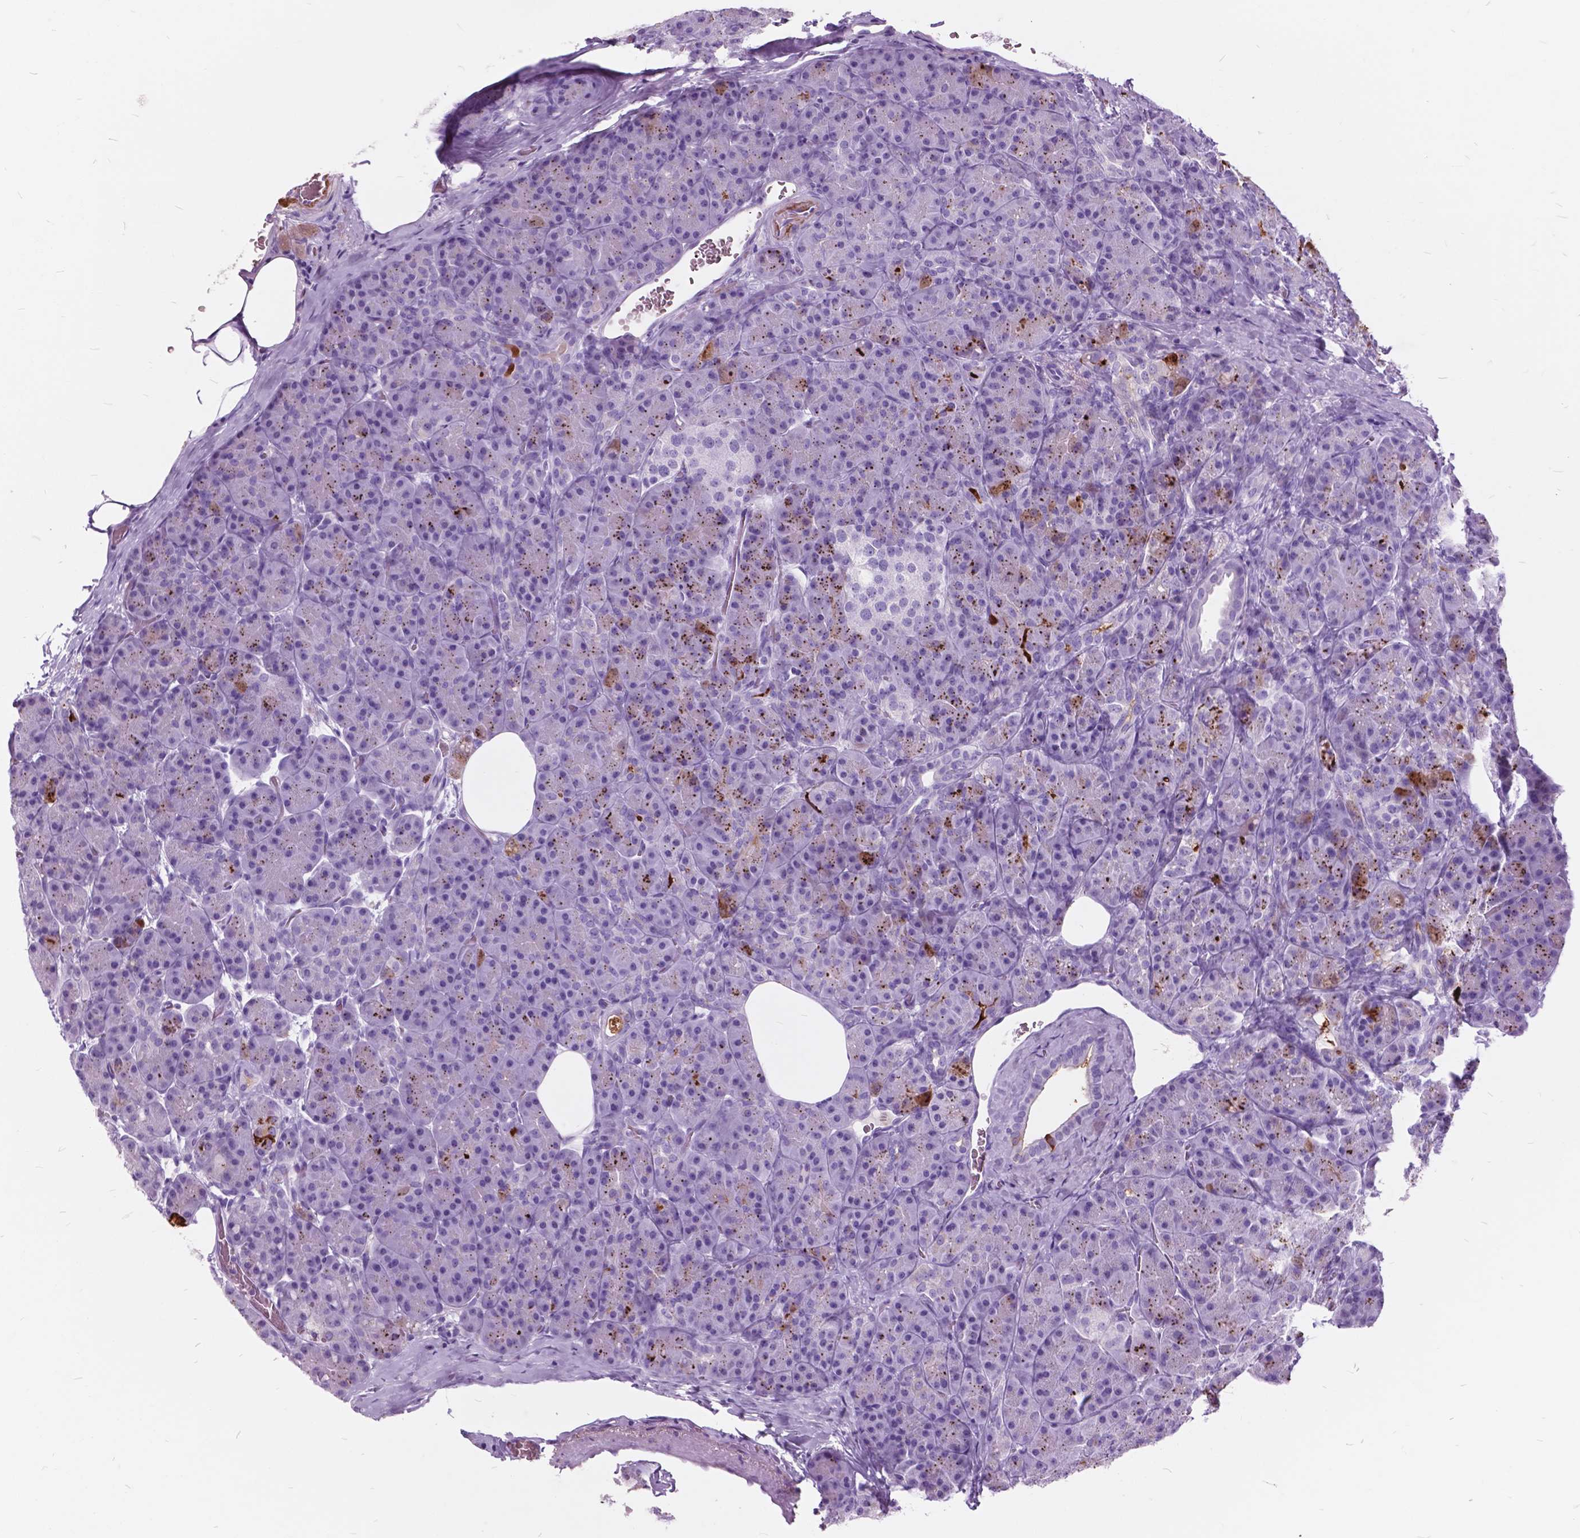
{"staining": {"intensity": "strong", "quantity": "<25%", "location": "cytoplasmic/membranous"}, "tissue": "pancreas", "cell_type": "Exocrine glandular cells", "image_type": "normal", "snomed": [{"axis": "morphology", "description": "Normal tissue, NOS"}, {"axis": "topography", "description": "Pancreas"}], "caption": "Pancreas stained with DAB (3,3'-diaminobenzidine) immunohistochemistry (IHC) exhibits medium levels of strong cytoplasmic/membranous positivity in about <25% of exocrine glandular cells.", "gene": "GDF9", "patient": {"sex": "male", "age": 57}}